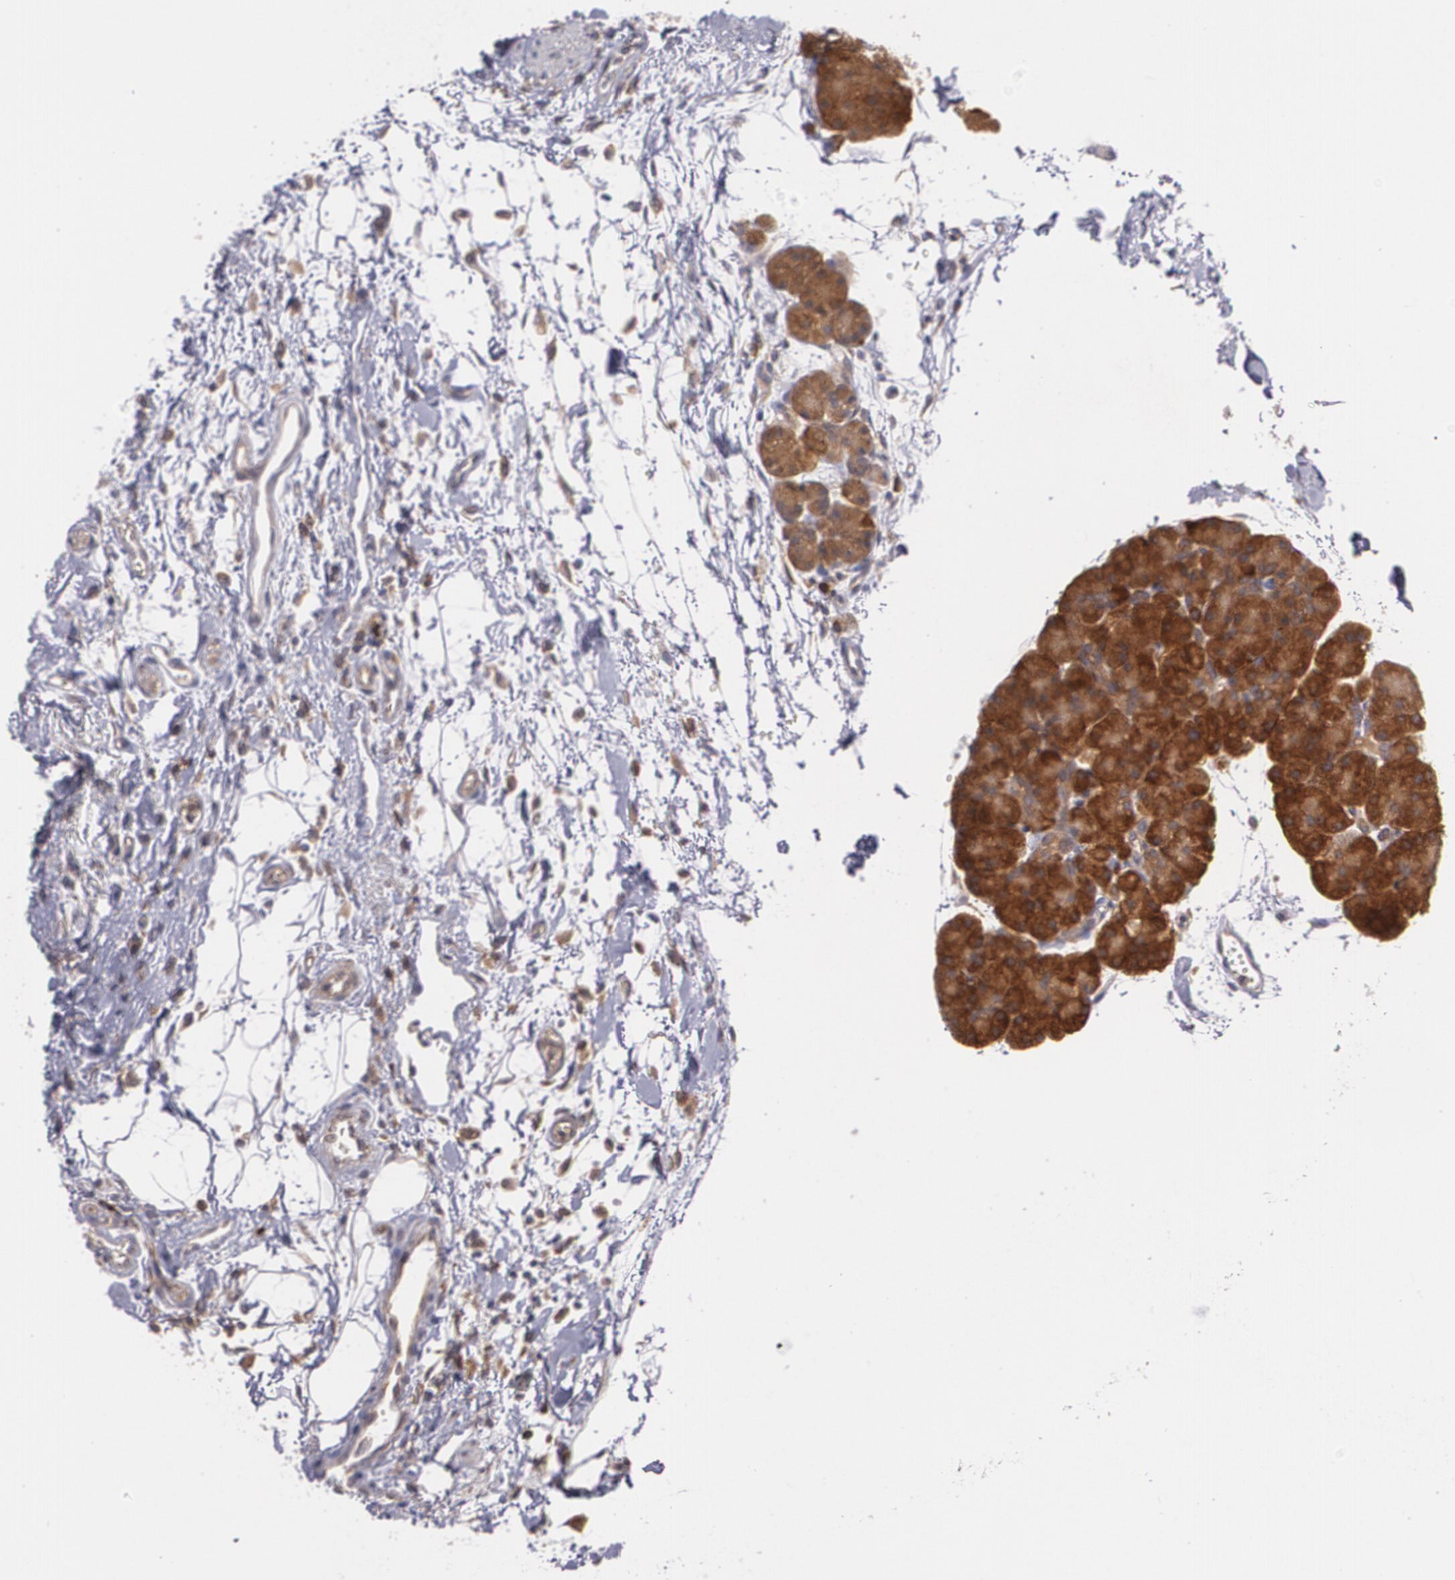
{"staining": {"intensity": "strong", "quantity": "<25%", "location": "cytoplasmic/membranous"}, "tissue": "pancreas", "cell_type": "Exocrine glandular cells", "image_type": "normal", "snomed": [{"axis": "morphology", "description": "Normal tissue, NOS"}, {"axis": "topography", "description": "Pancreas"}], "caption": "Immunohistochemistry staining of unremarkable pancreas, which shows medium levels of strong cytoplasmic/membranous staining in about <25% of exocrine glandular cells indicating strong cytoplasmic/membranous protein positivity. The staining was performed using DAB (3,3'-diaminobenzidine) (brown) for protein detection and nuclei were counterstained in hematoxylin (blue).", "gene": "CCL17", "patient": {"sex": "male", "age": 66}}